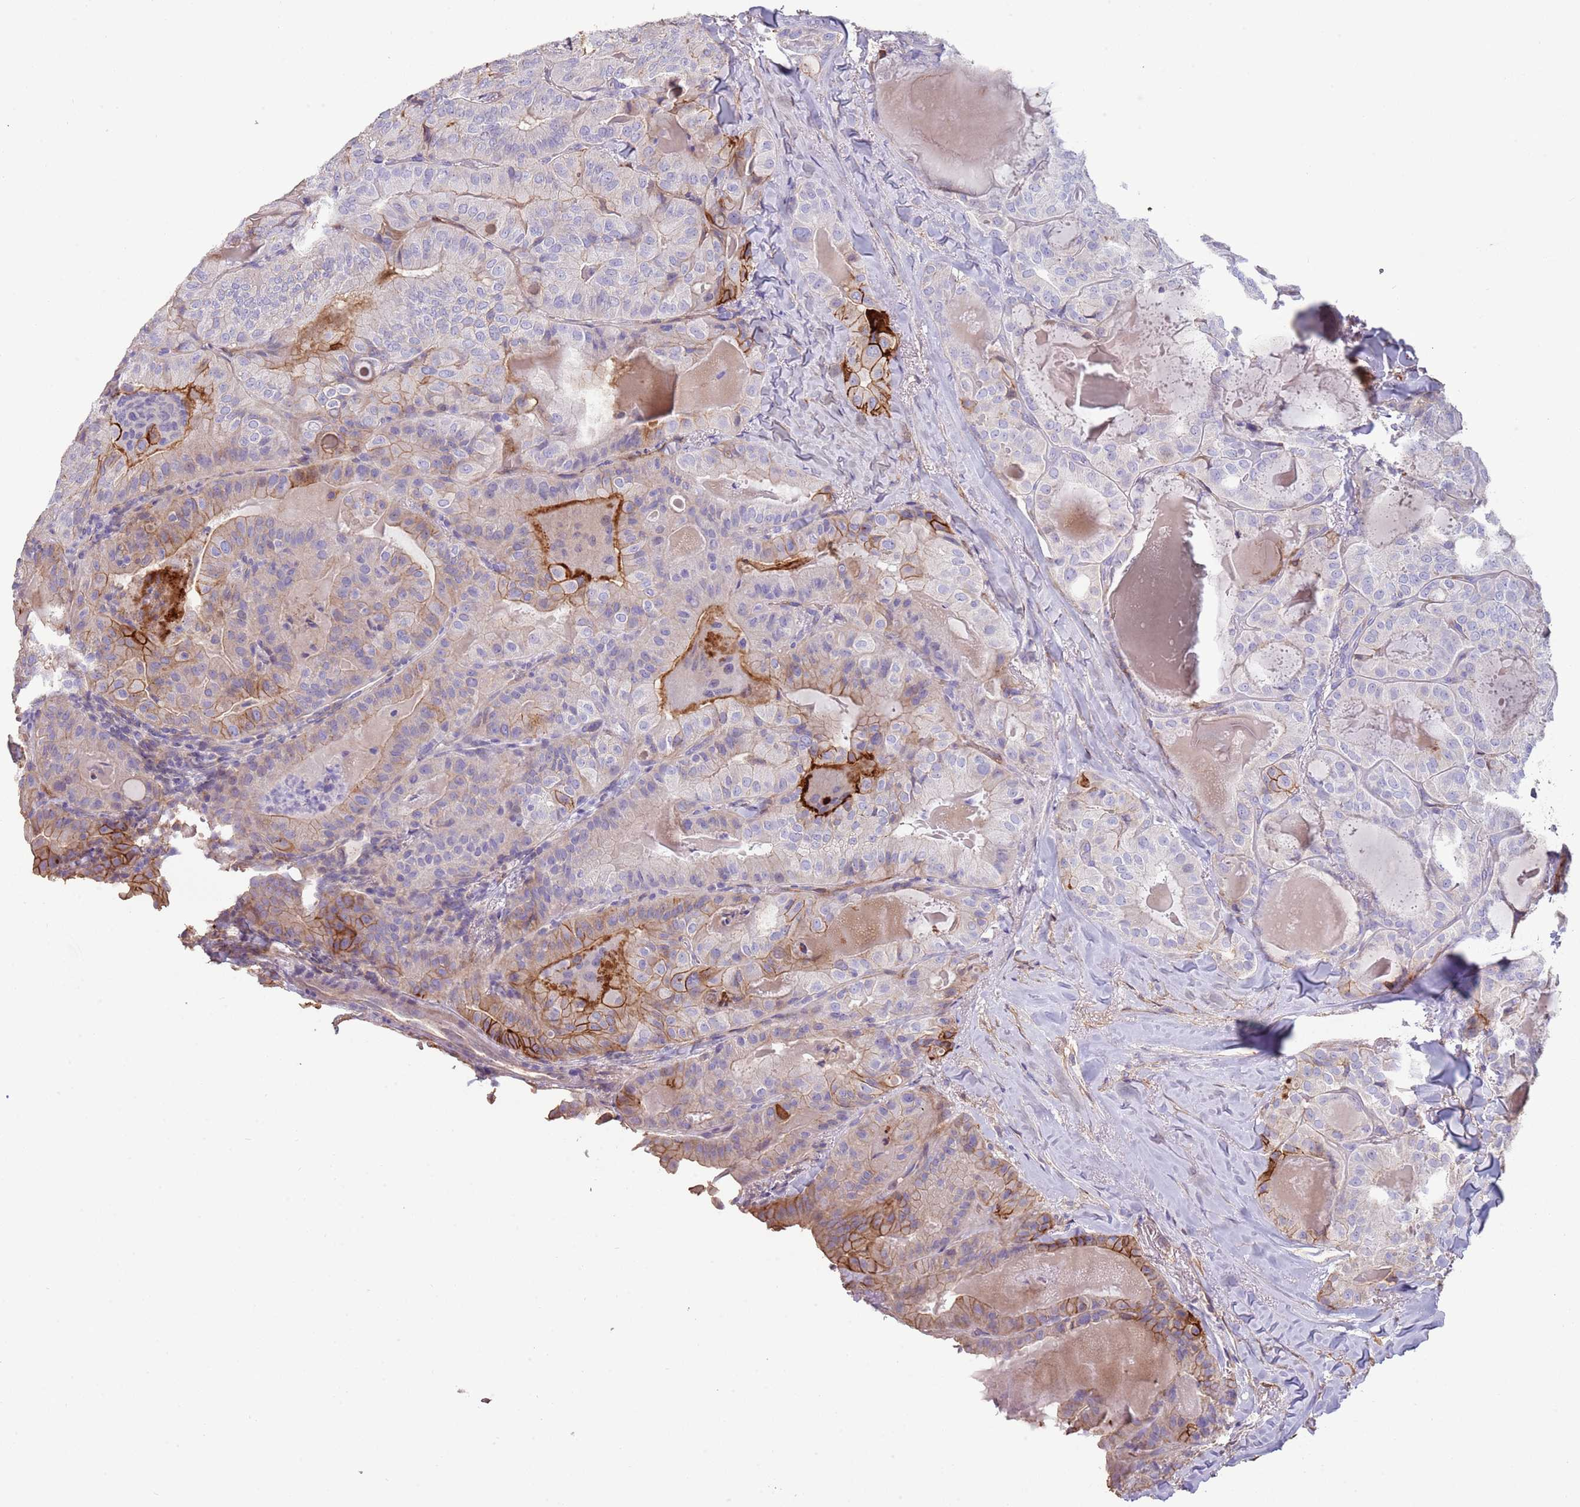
{"staining": {"intensity": "strong", "quantity": "<25%", "location": "cytoplasmic/membranous"}, "tissue": "thyroid cancer", "cell_type": "Tumor cells", "image_type": "cancer", "snomed": [{"axis": "morphology", "description": "Papillary adenocarcinoma, NOS"}, {"axis": "topography", "description": "Thyroid gland"}], "caption": "Strong cytoplasmic/membranous staining for a protein is present in about <25% of tumor cells of papillary adenocarcinoma (thyroid) using IHC.", "gene": "NBPF3", "patient": {"sex": "female", "age": 68}}